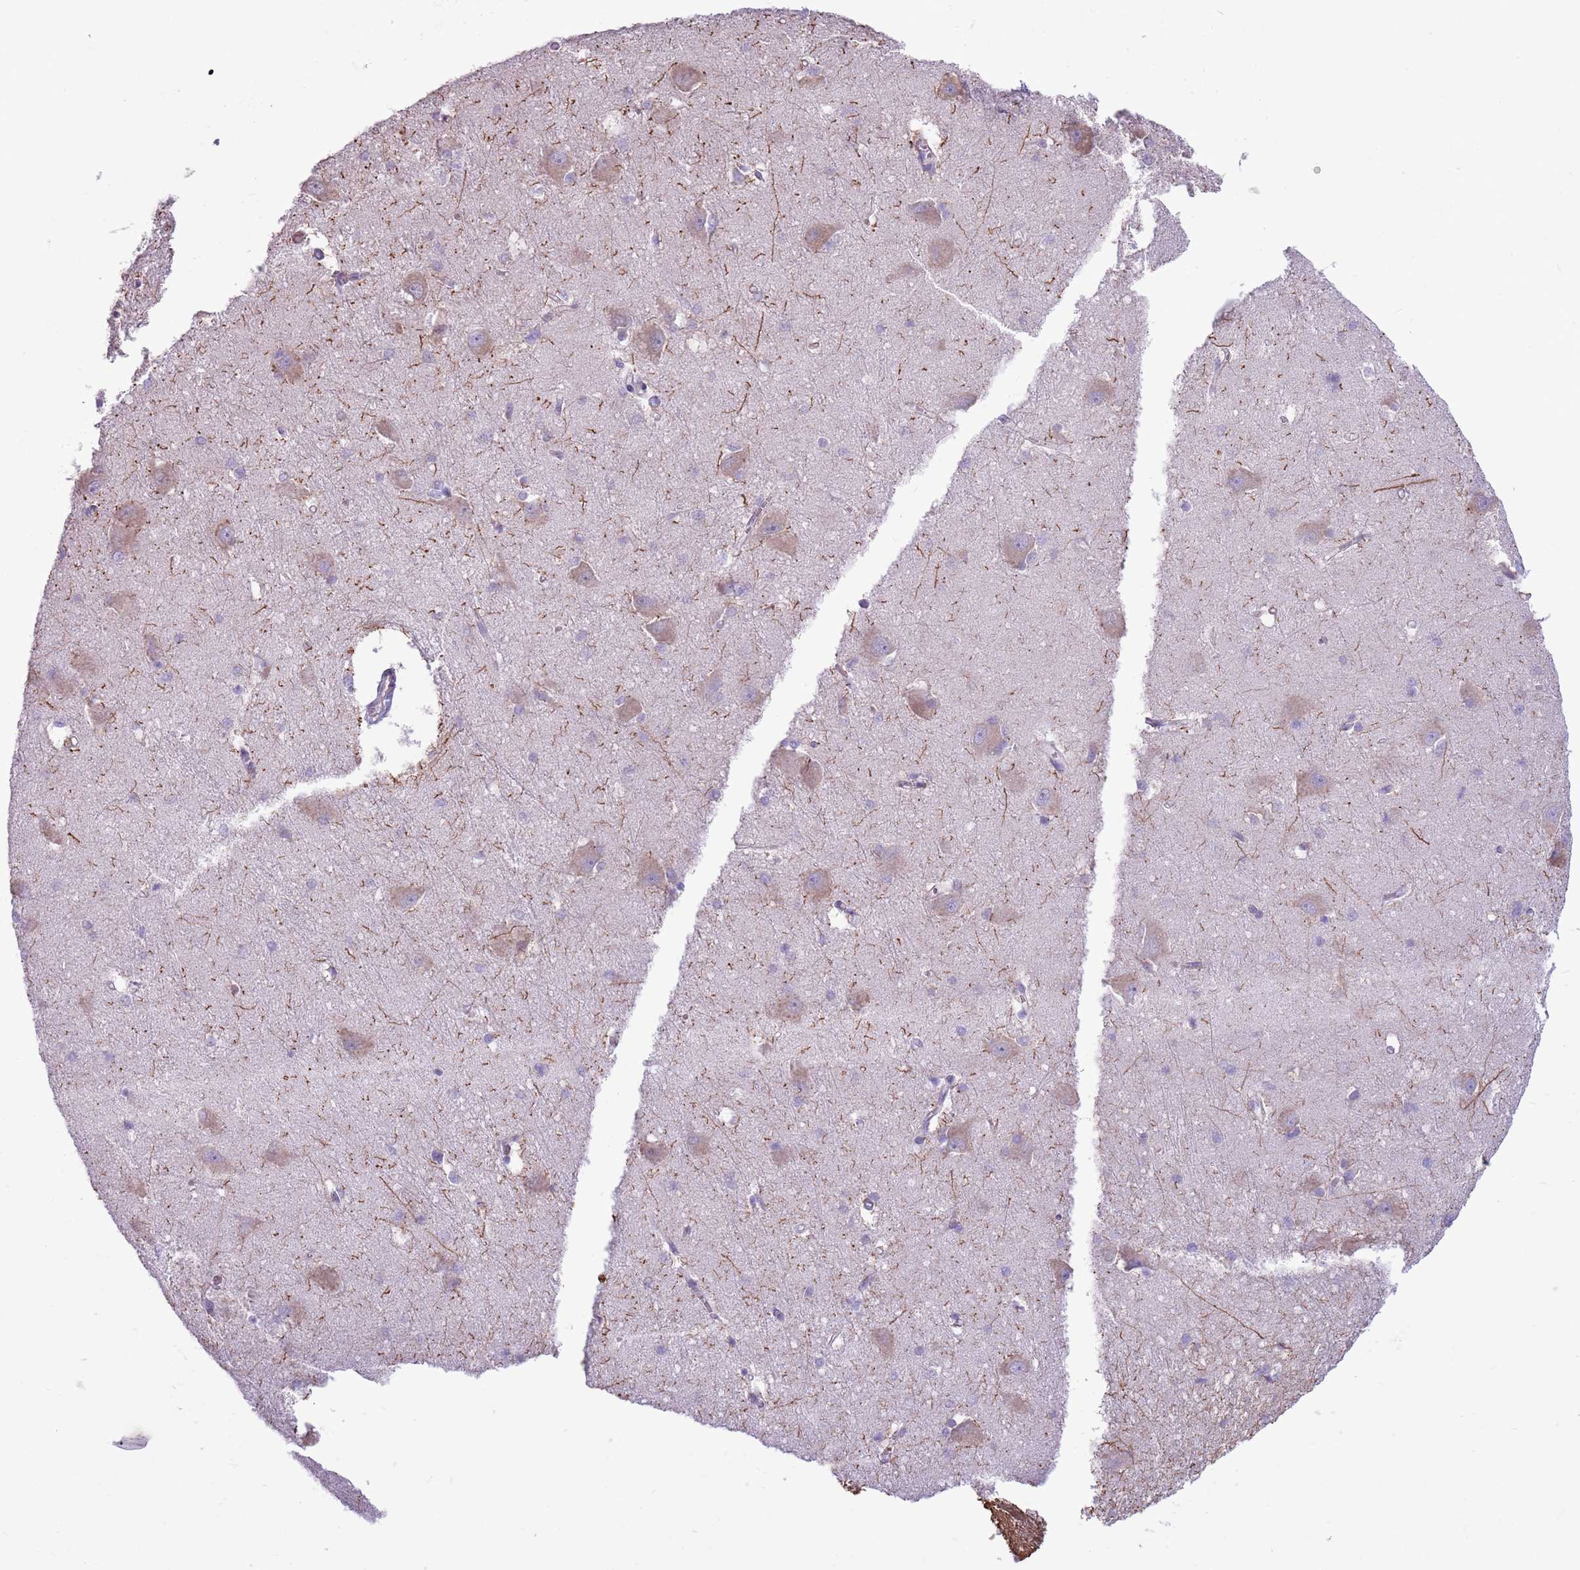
{"staining": {"intensity": "negative", "quantity": "none", "location": "none"}, "tissue": "caudate", "cell_type": "Glial cells", "image_type": "normal", "snomed": [{"axis": "morphology", "description": "Normal tissue, NOS"}, {"axis": "topography", "description": "Lateral ventricle wall"}], "caption": "Glial cells are negative for protein expression in normal human caudate. (DAB (3,3'-diaminobenzidine) IHC, high magnification).", "gene": "KCTD19", "patient": {"sex": "male", "age": 37}}